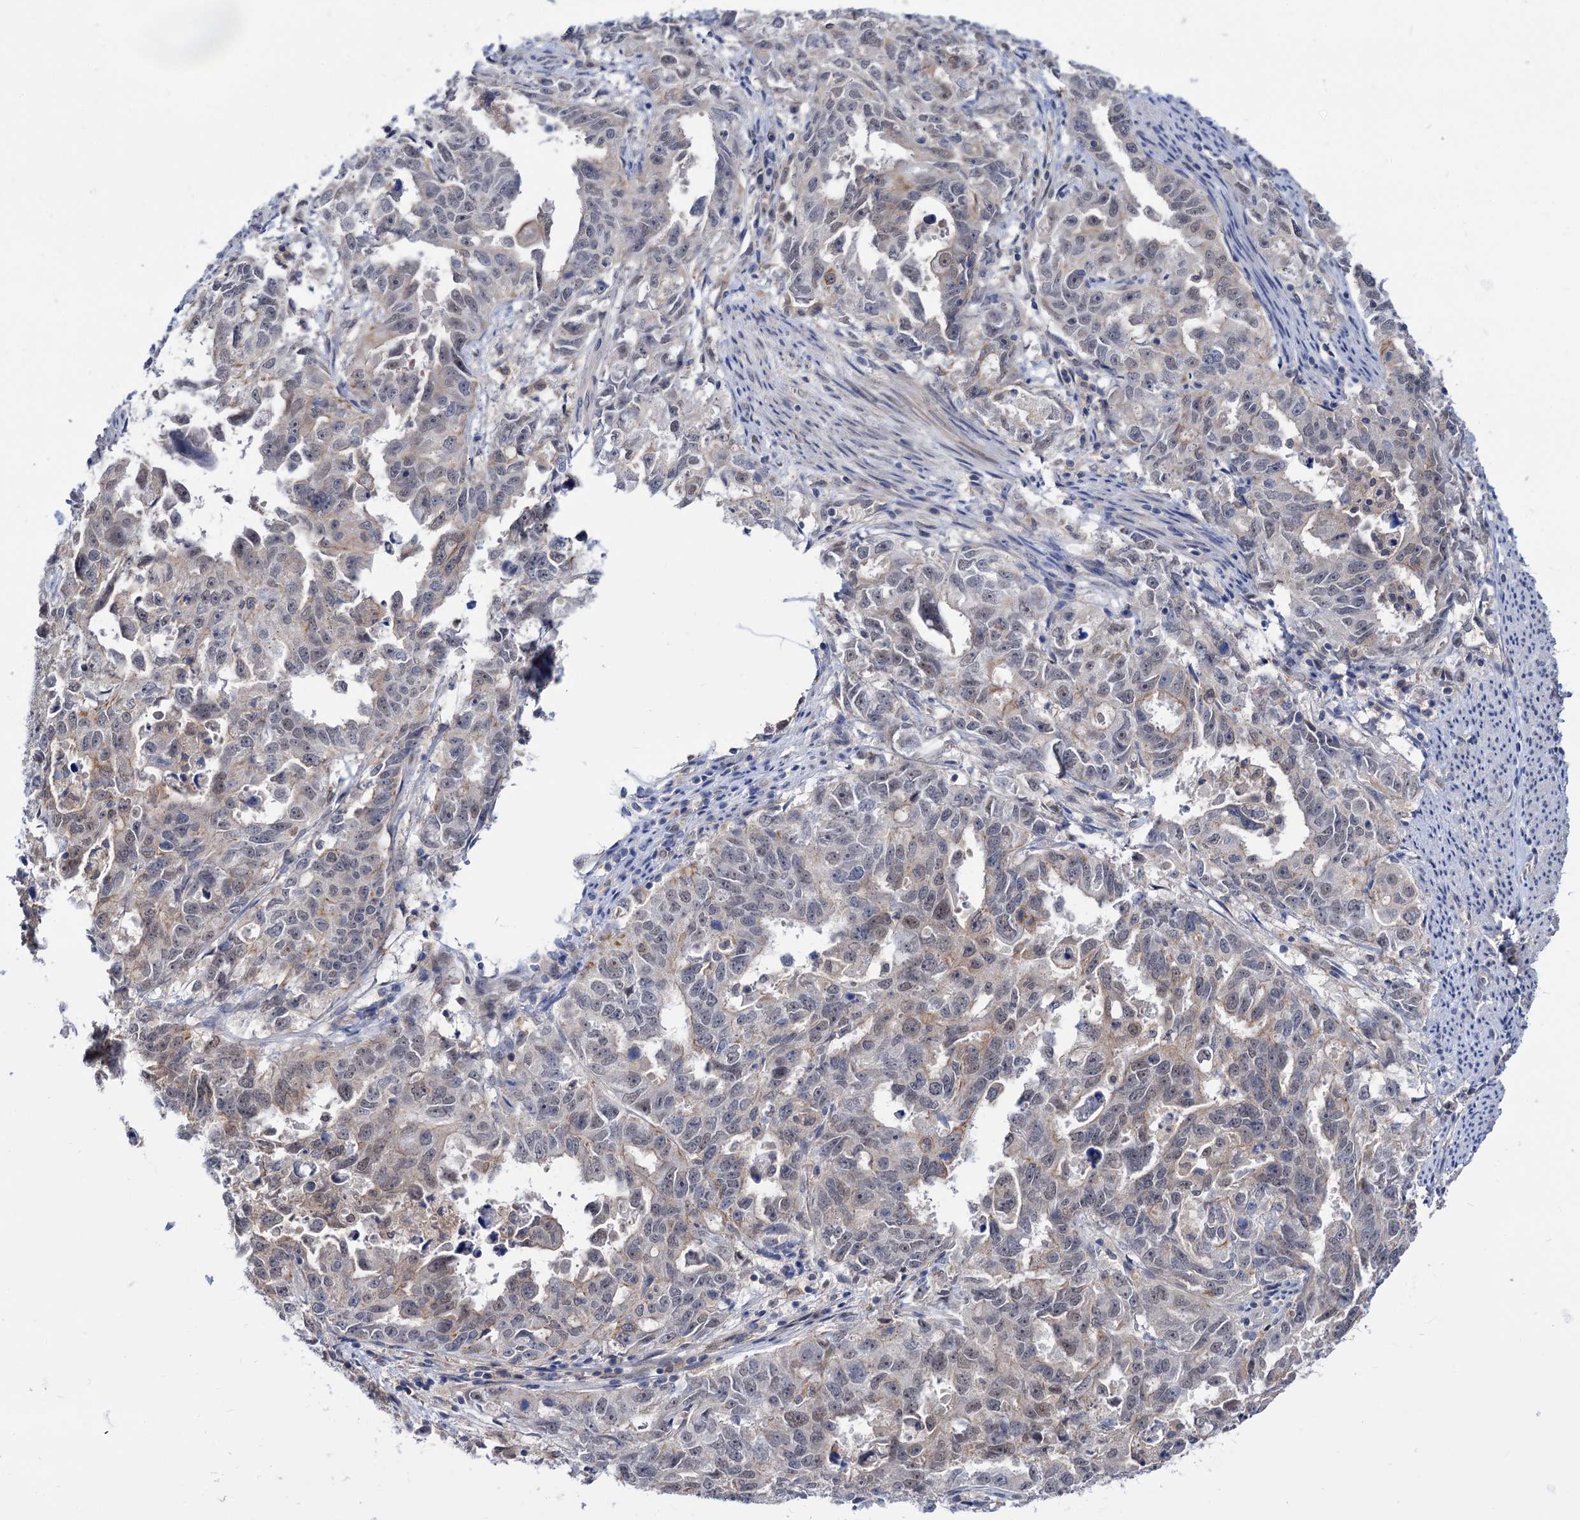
{"staining": {"intensity": "negative", "quantity": "none", "location": "none"}, "tissue": "endometrial cancer", "cell_type": "Tumor cells", "image_type": "cancer", "snomed": [{"axis": "morphology", "description": "Adenocarcinoma, NOS"}, {"axis": "topography", "description": "Endometrium"}], "caption": "Adenocarcinoma (endometrial) stained for a protein using IHC reveals no expression tumor cells.", "gene": "NEK10", "patient": {"sex": "female", "age": 65}}